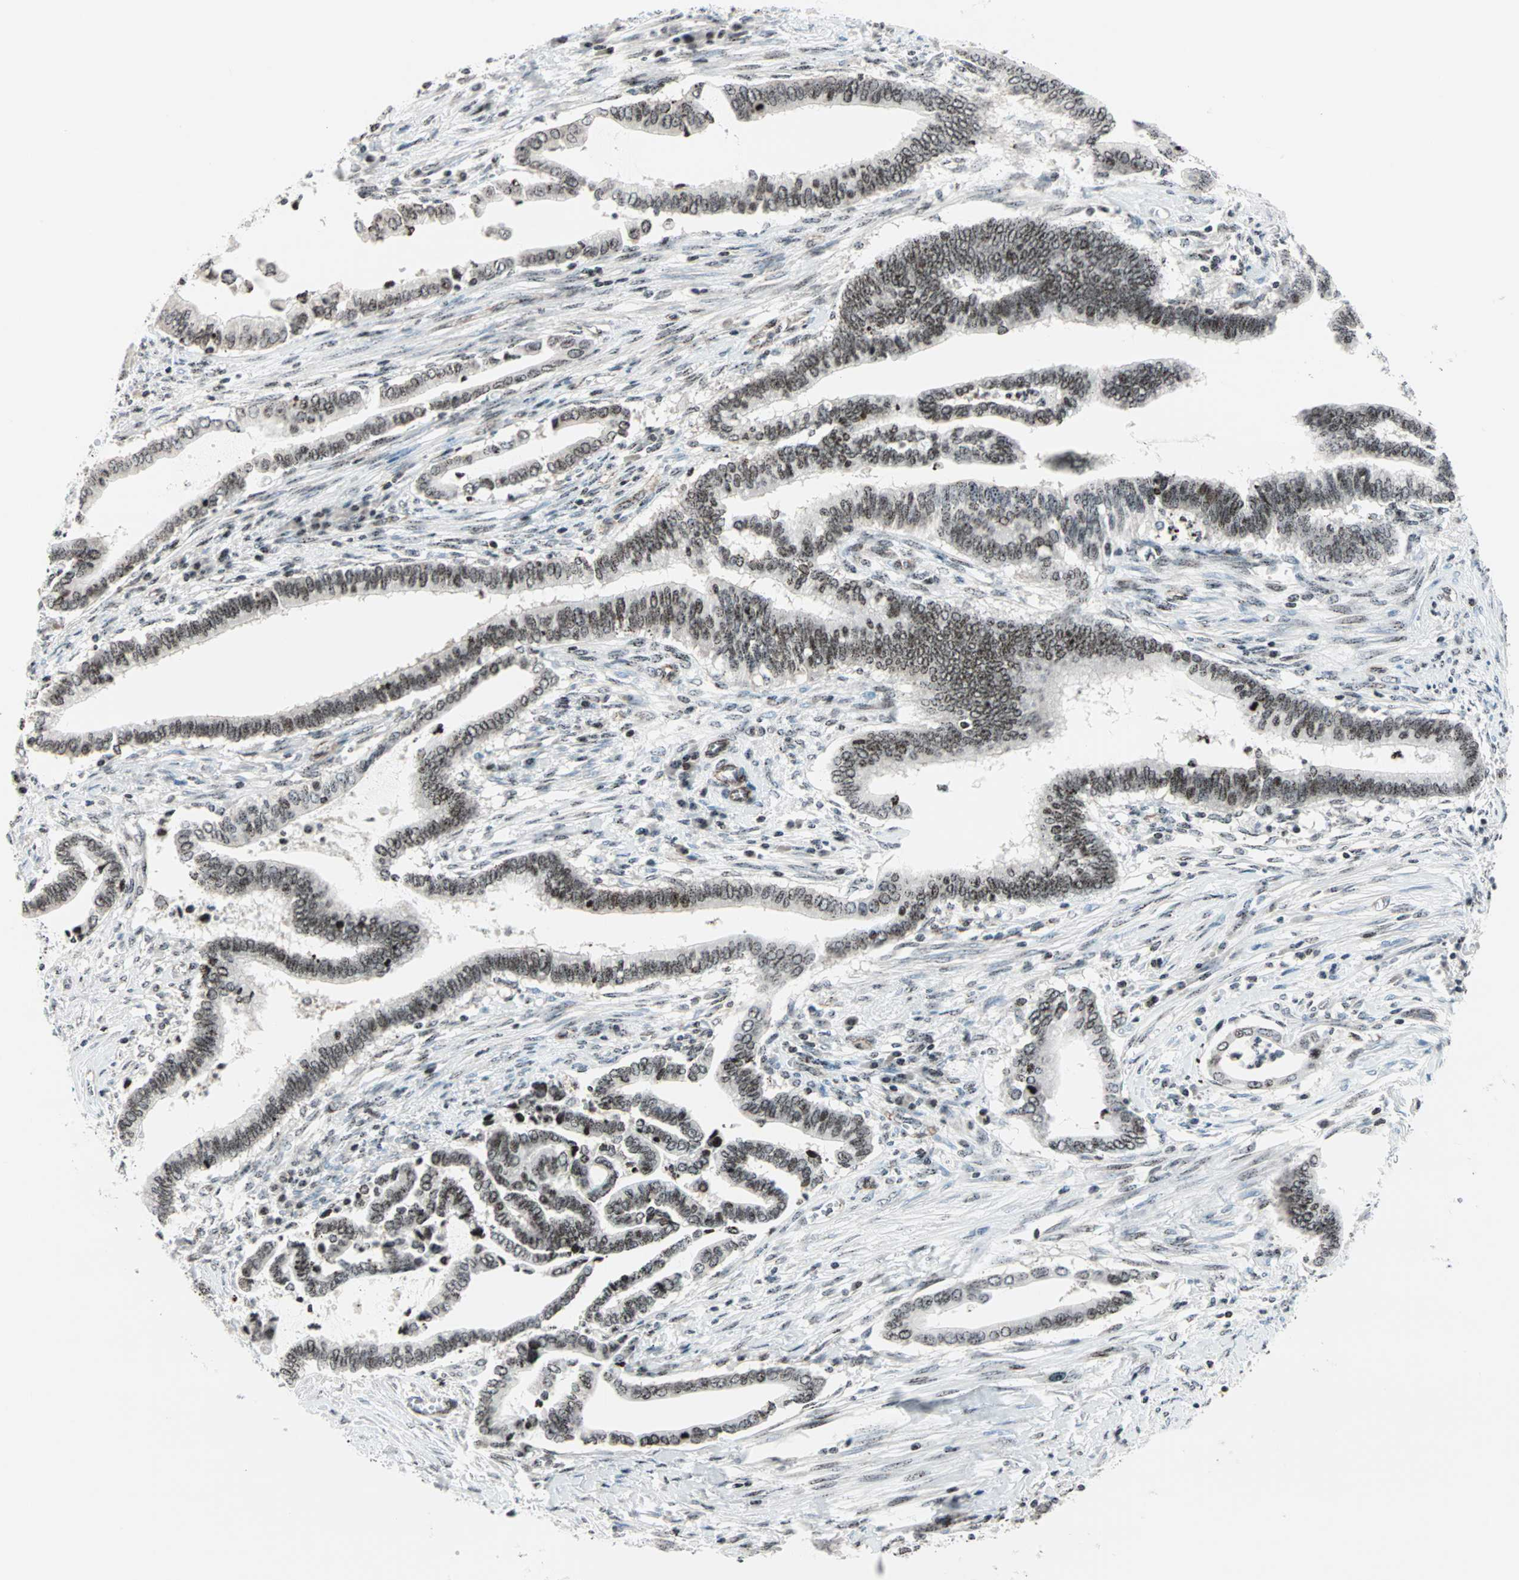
{"staining": {"intensity": "moderate", "quantity": ">75%", "location": "nuclear"}, "tissue": "cervical cancer", "cell_type": "Tumor cells", "image_type": "cancer", "snomed": [{"axis": "morphology", "description": "Adenocarcinoma, NOS"}, {"axis": "topography", "description": "Cervix"}], "caption": "Moderate nuclear expression for a protein is seen in approximately >75% of tumor cells of cervical adenocarcinoma using immunohistochemistry (IHC).", "gene": "CENPA", "patient": {"sex": "female", "age": 44}}